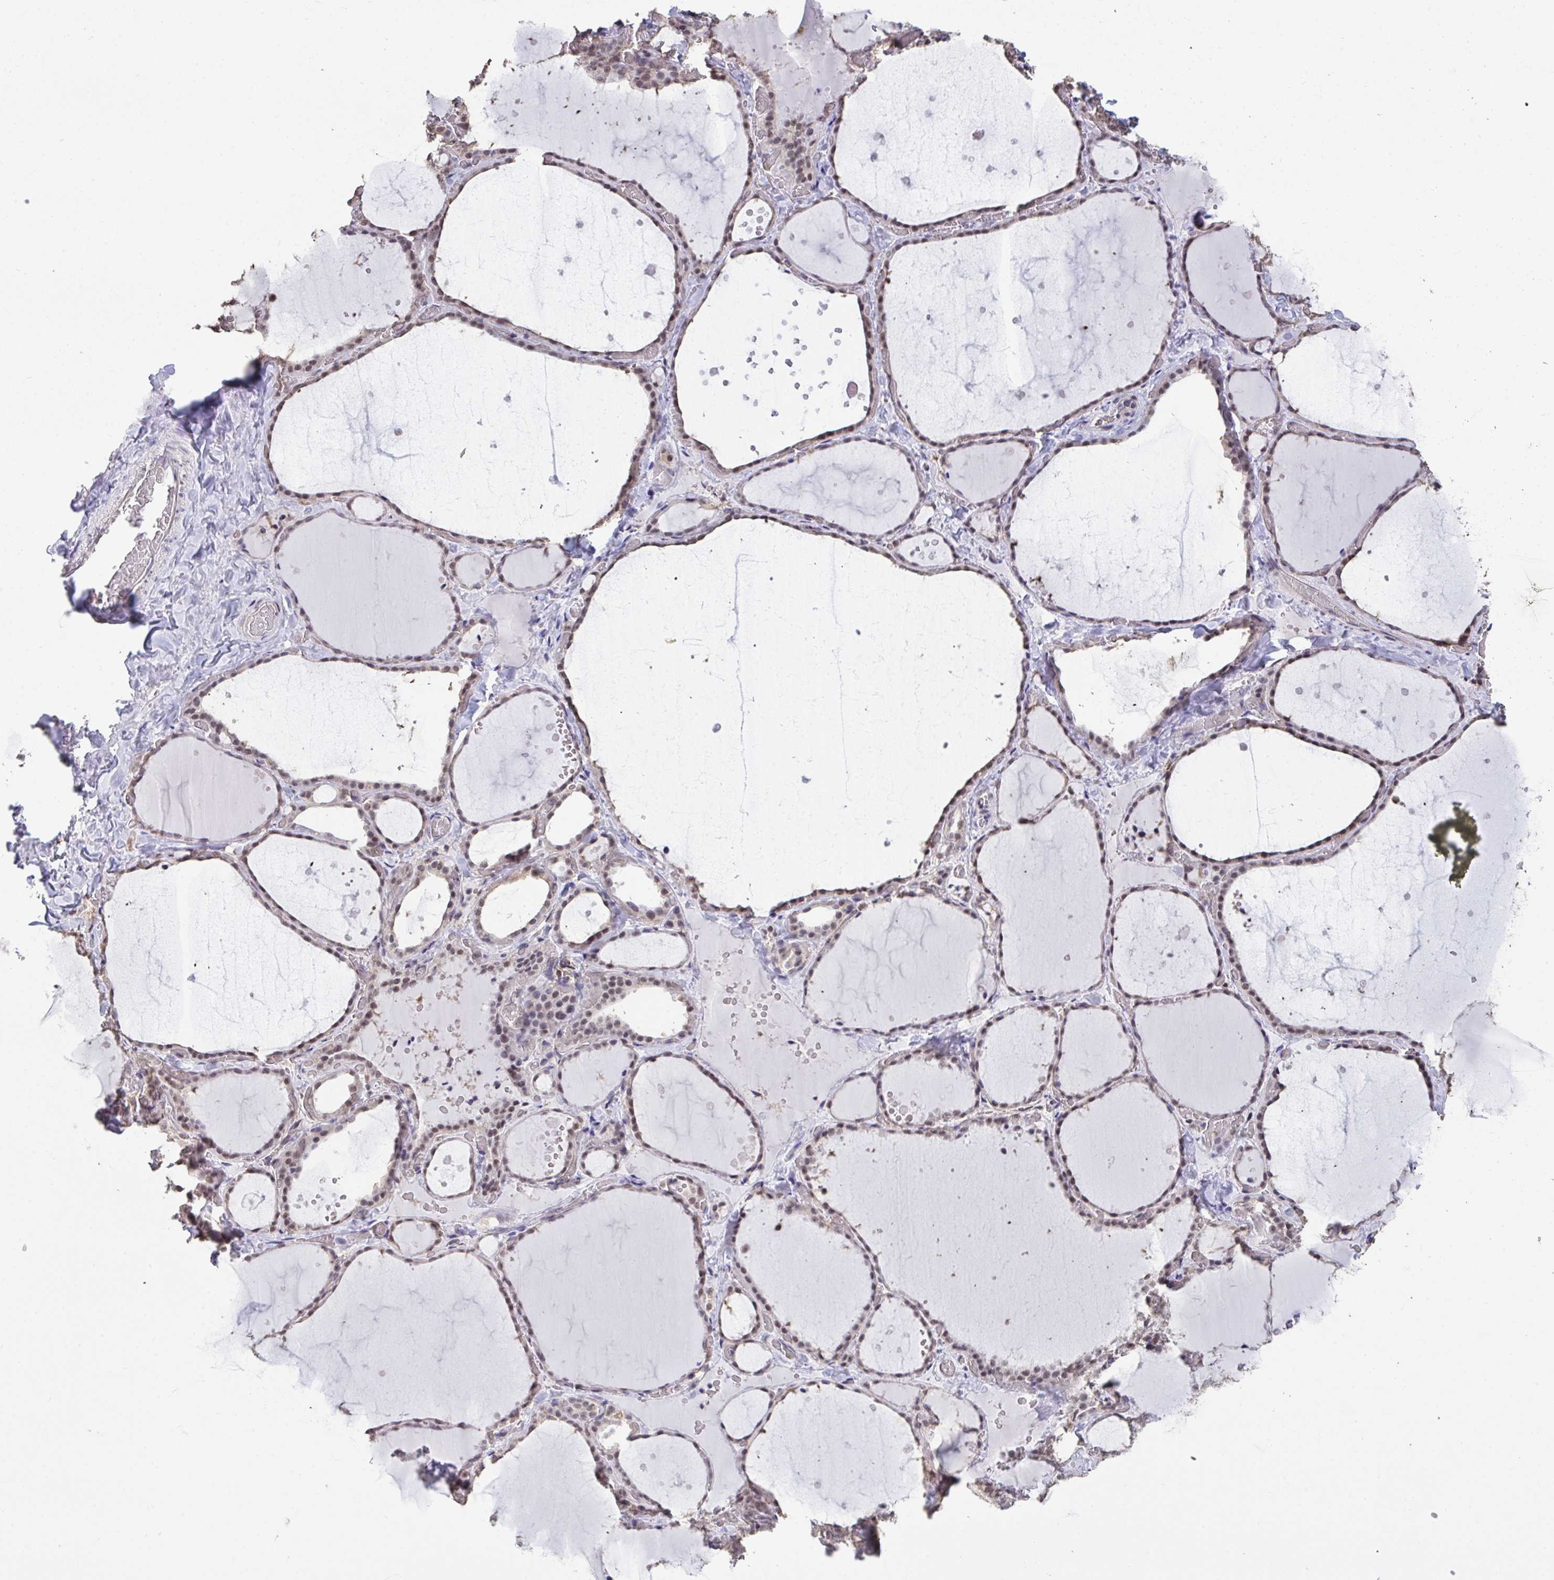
{"staining": {"intensity": "moderate", "quantity": ">75%", "location": "nuclear"}, "tissue": "thyroid gland", "cell_type": "Glandular cells", "image_type": "normal", "snomed": [{"axis": "morphology", "description": "Normal tissue, NOS"}, {"axis": "topography", "description": "Thyroid gland"}], "caption": "Glandular cells show medium levels of moderate nuclear positivity in about >75% of cells in unremarkable human thyroid gland.", "gene": "SENP3", "patient": {"sex": "female", "age": 36}}